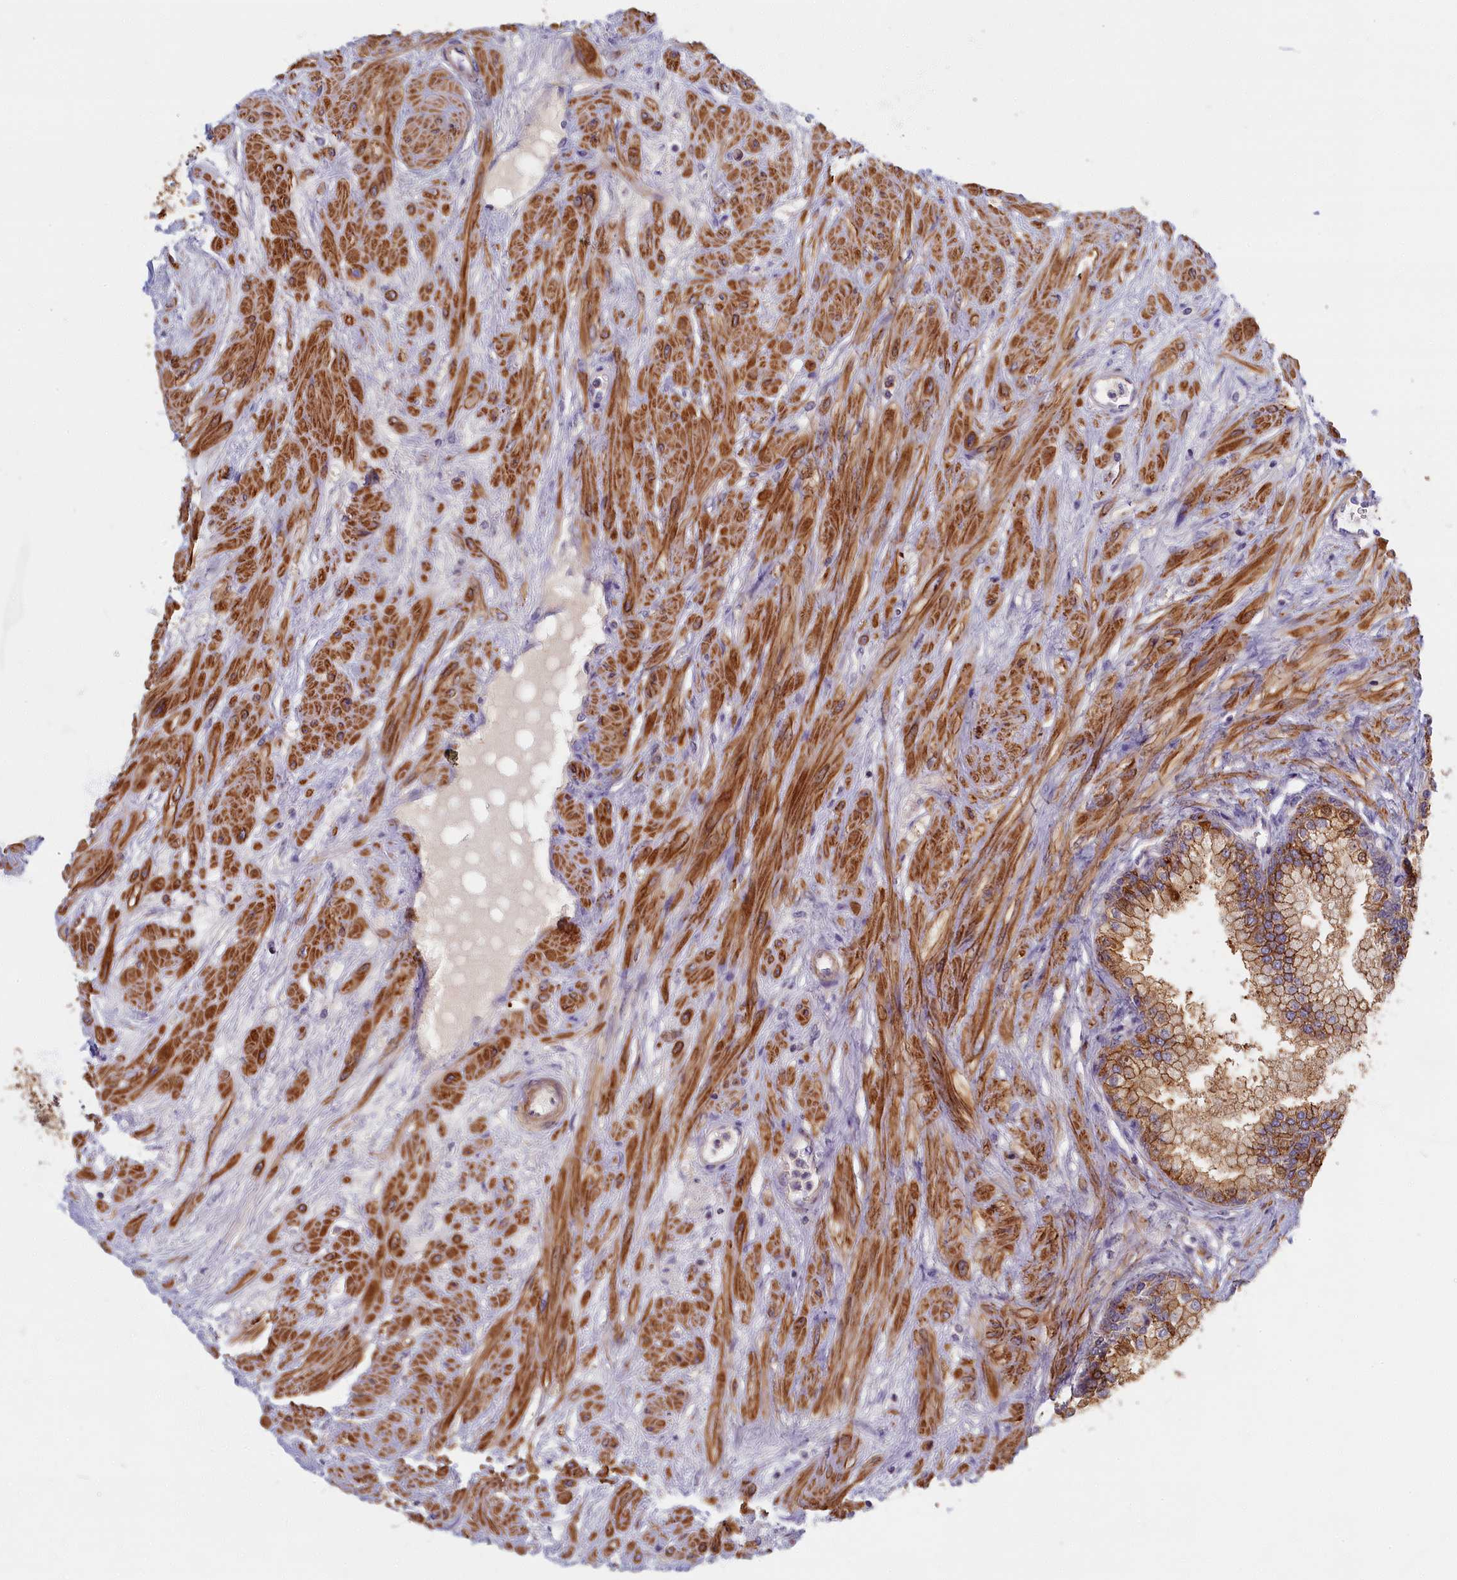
{"staining": {"intensity": "strong", "quantity": ">75%", "location": "cytoplasmic/membranous"}, "tissue": "prostate", "cell_type": "Glandular cells", "image_type": "normal", "snomed": [{"axis": "morphology", "description": "Normal tissue, NOS"}, {"axis": "topography", "description": "Prostate"}], "caption": "This is a micrograph of immunohistochemistry (IHC) staining of benign prostate, which shows strong positivity in the cytoplasmic/membranous of glandular cells.", "gene": "TRPM4", "patient": {"sex": "male", "age": 60}}